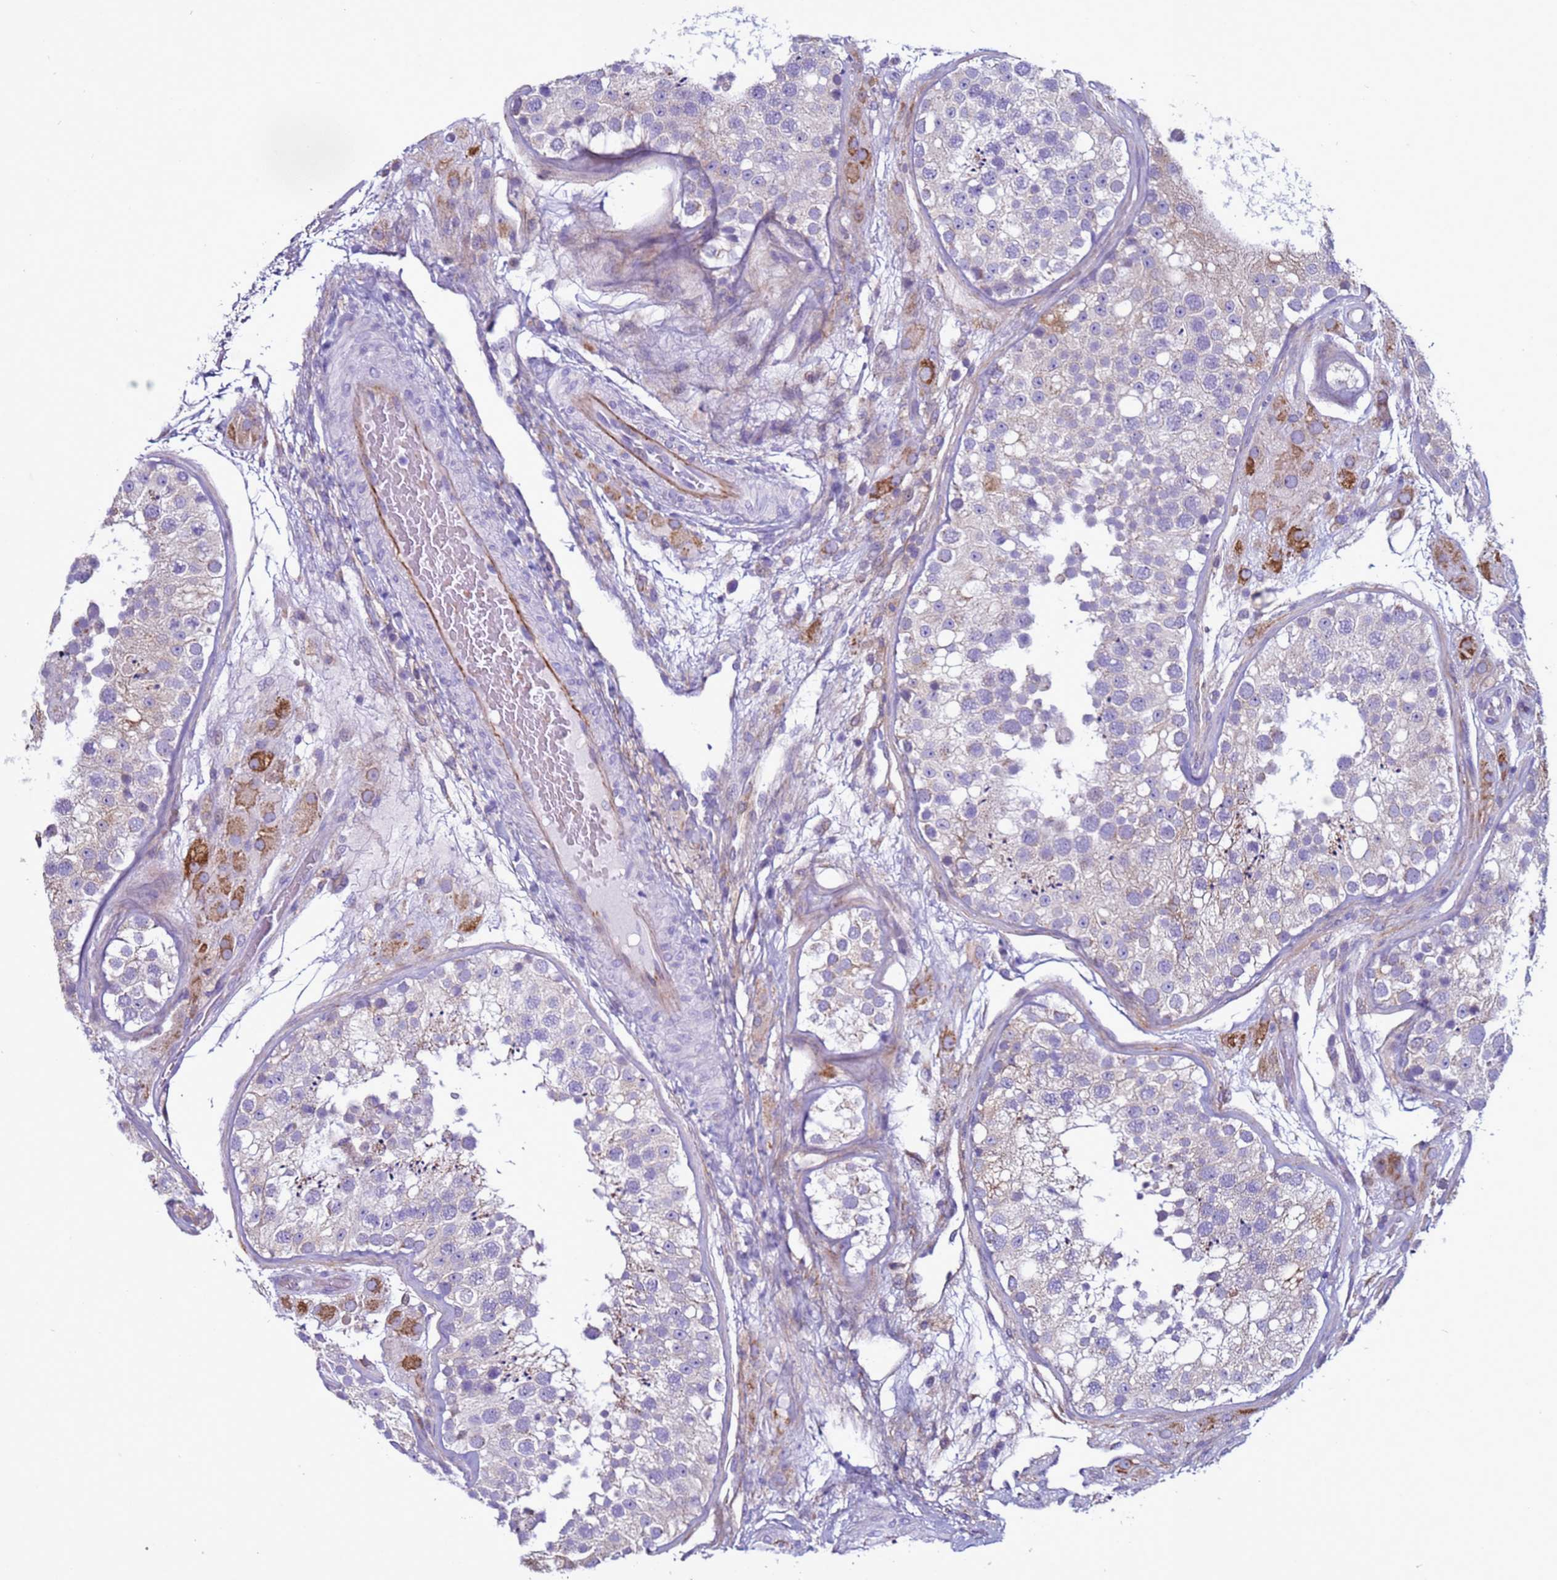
{"staining": {"intensity": "weak", "quantity": "<25%", "location": "cytoplasmic/membranous"}, "tissue": "testis", "cell_type": "Cells in seminiferous ducts", "image_type": "normal", "snomed": [{"axis": "morphology", "description": "Normal tissue, NOS"}, {"axis": "topography", "description": "Testis"}], "caption": "High magnification brightfield microscopy of benign testis stained with DAB (brown) and counterstained with hematoxylin (blue): cells in seminiferous ducts show no significant expression.", "gene": "ABHD17B", "patient": {"sex": "male", "age": 26}}